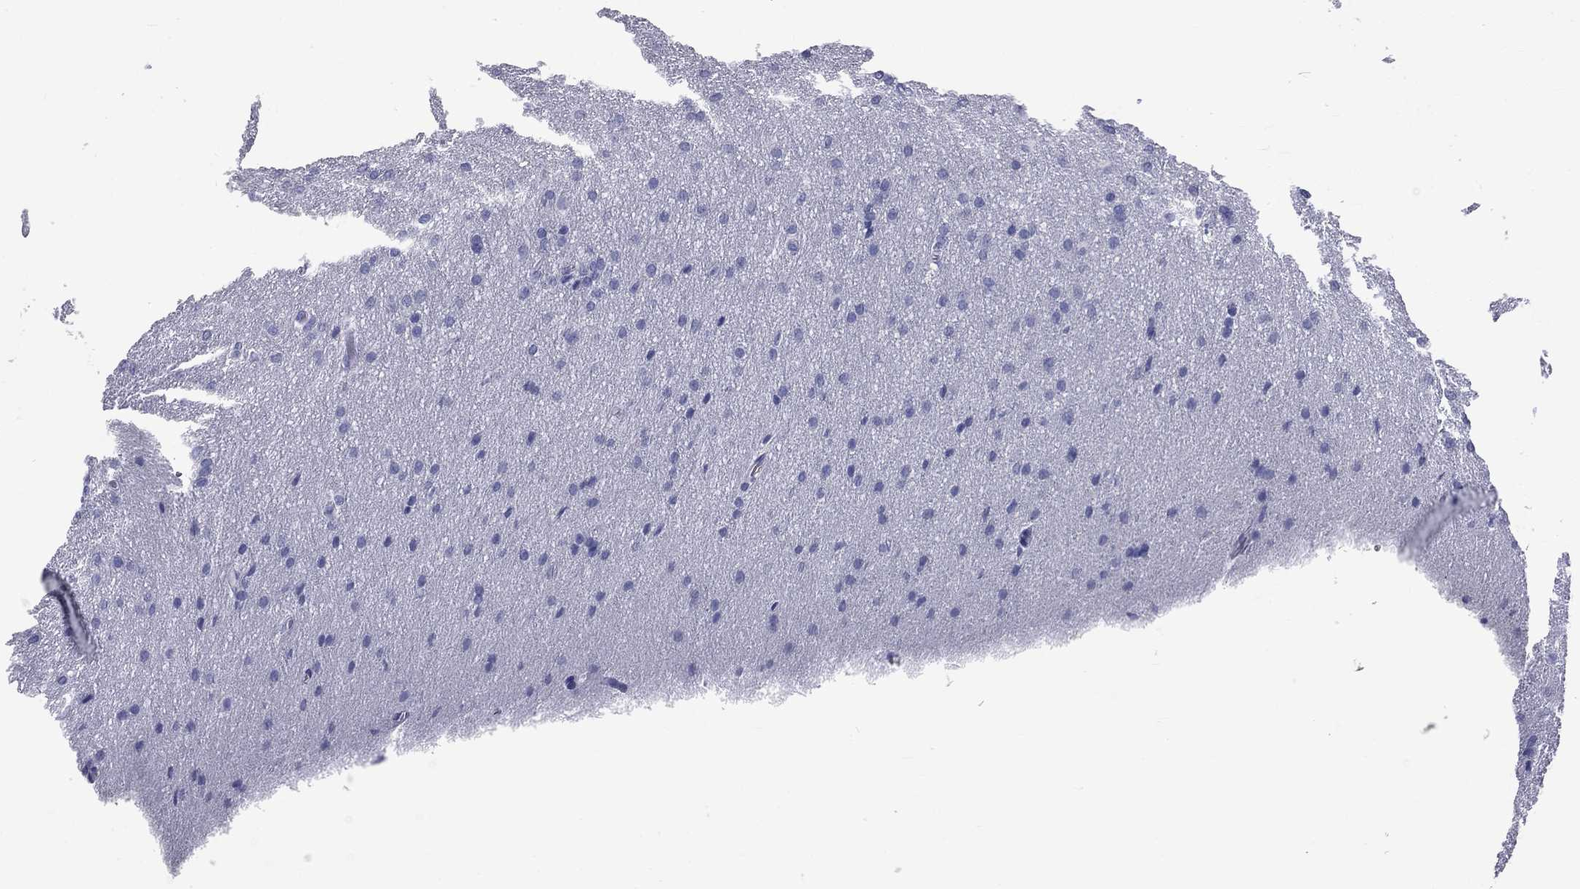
{"staining": {"intensity": "negative", "quantity": "none", "location": "none"}, "tissue": "glioma", "cell_type": "Tumor cells", "image_type": "cancer", "snomed": [{"axis": "morphology", "description": "Glioma, malignant, Low grade"}, {"axis": "topography", "description": "Brain"}], "caption": "Tumor cells are negative for brown protein staining in glioma.", "gene": "DNALI1", "patient": {"sex": "female", "age": 32}}